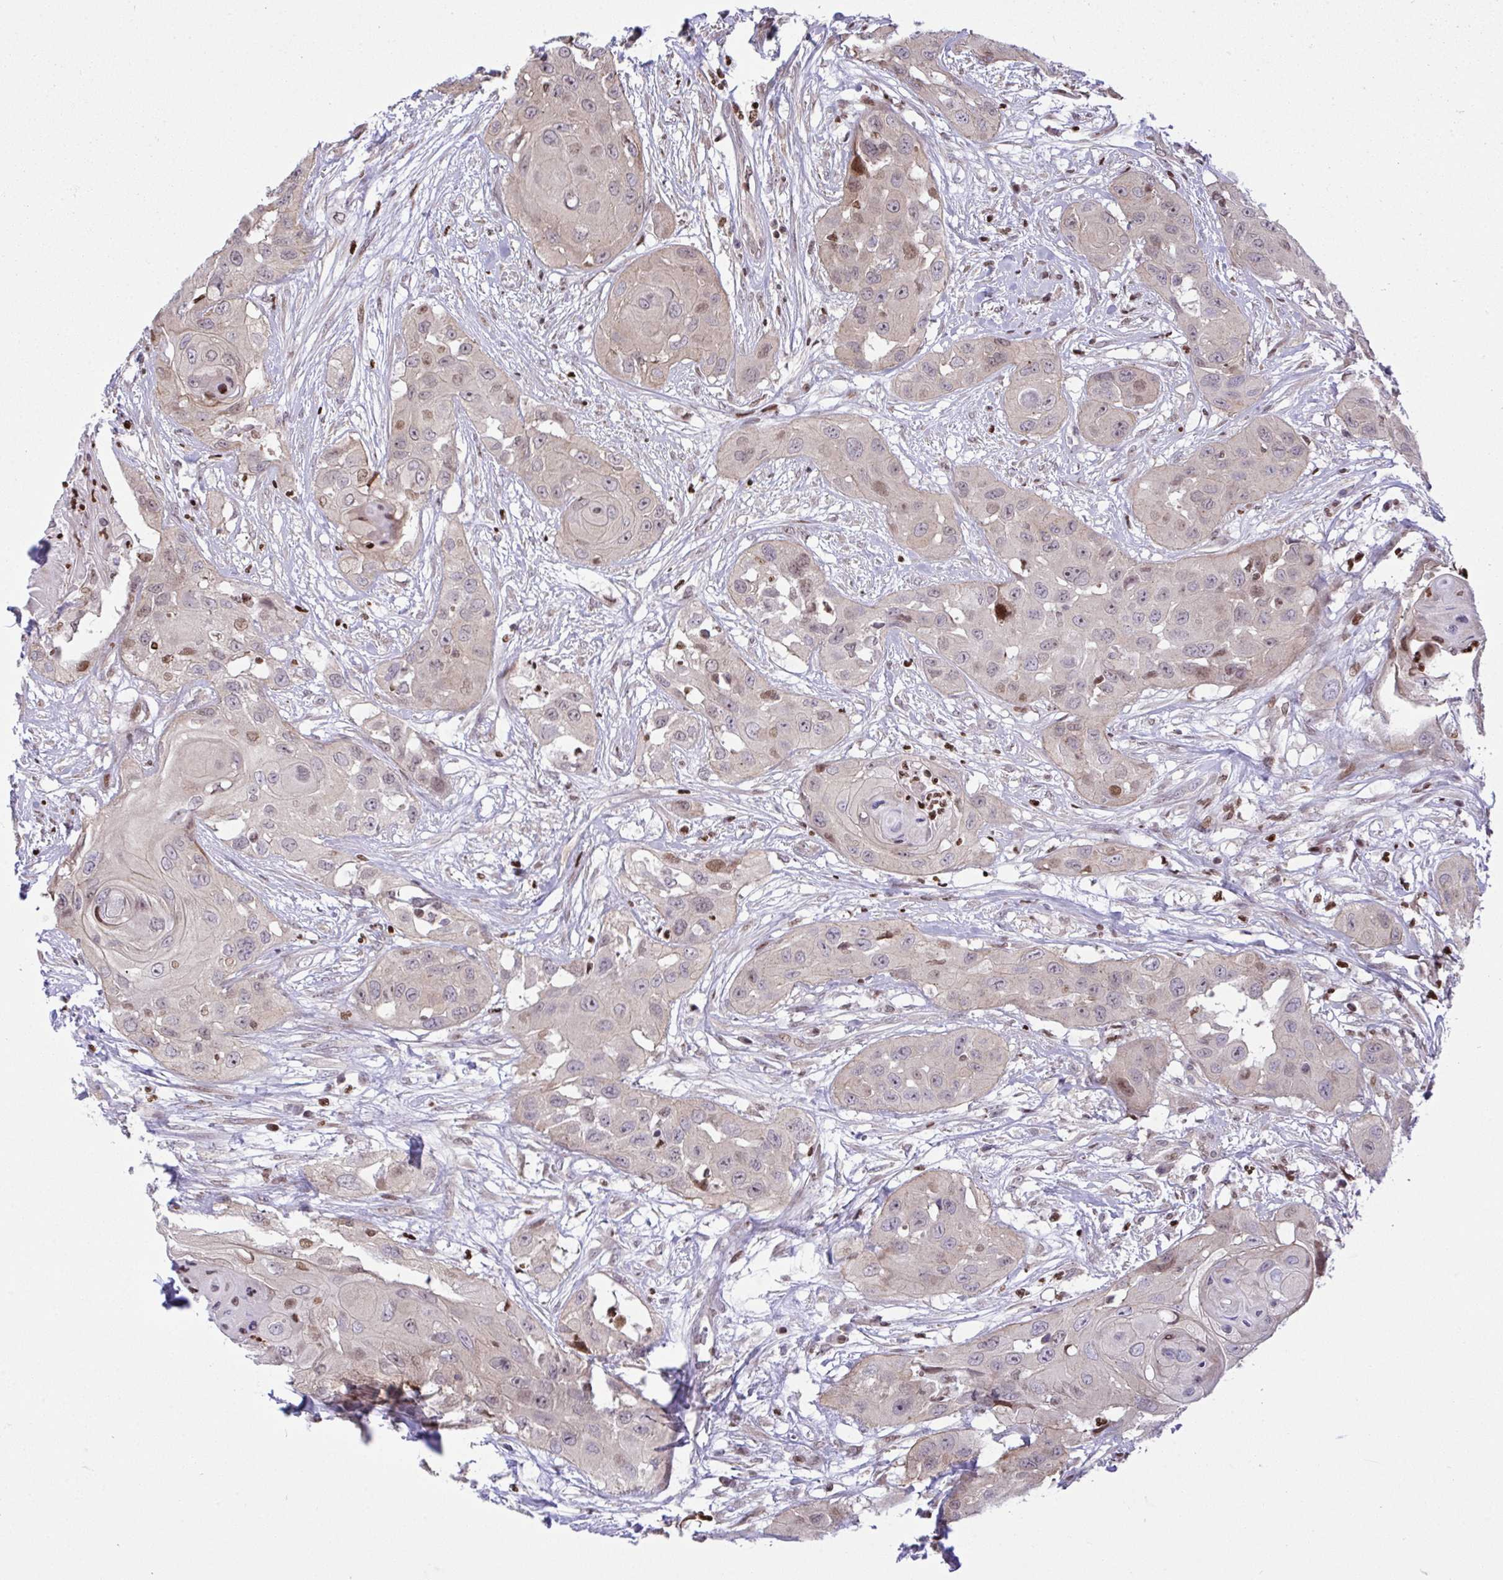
{"staining": {"intensity": "moderate", "quantity": "<25%", "location": "nuclear"}, "tissue": "head and neck cancer", "cell_type": "Tumor cells", "image_type": "cancer", "snomed": [{"axis": "morphology", "description": "Squamous cell carcinoma, NOS"}, {"axis": "topography", "description": "Head-Neck"}], "caption": "Head and neck squamous cell carcinoma was stained to show a protein in brown. There is low levels of moderate nuclear expression in about <25% of tumor cells.", "gene": "RAPGEF5", "patient": {"sex": "male", "age": 83}}